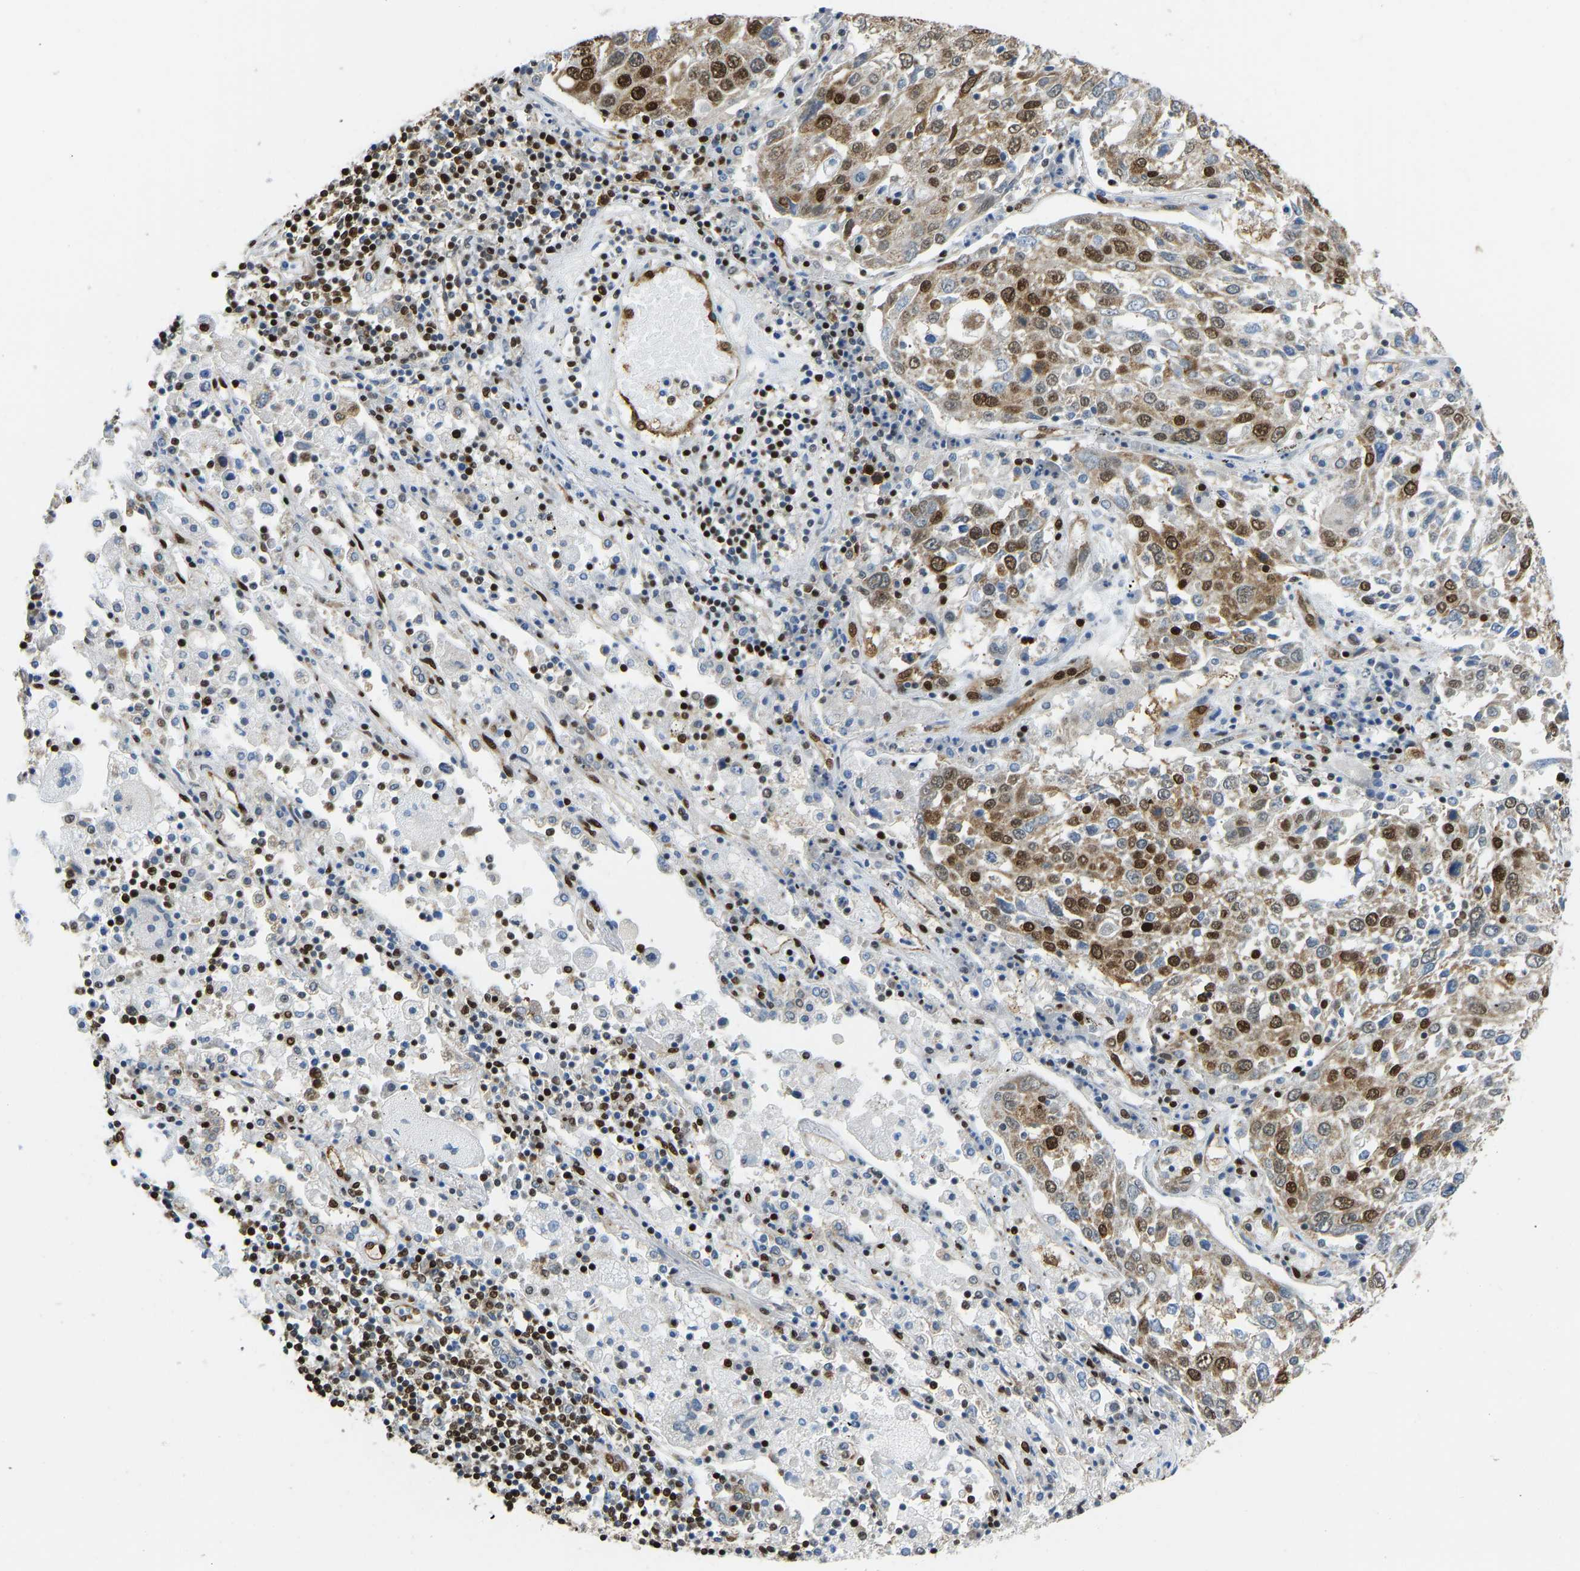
{"staining": {"intensity": "strong", "quantity": "25%-75%", "location": "cytoplasmic/membranous,nuclear"}, "tissue": "lung cancer", "cell_type": "Tumor cells", "image_type": "cancer", "snomed": [{"axis": "morphology", "description": "Squamous cell carcinoma, NOS"}, {"axis": "topography", "description": "Lung"}], "caption": "Immunohistochemistry (DAB) staining of human lung cancer (squamous cell carcinoma) displays strong cytoplasmic/membranous and nuclear protein staining in approximately 25%-75% of tumor cells. (Brightfield microscopy of DAB IHC at high magnification).", "gene": "ZSCAN20", "patient": {"sex": "male", "age": 65}}